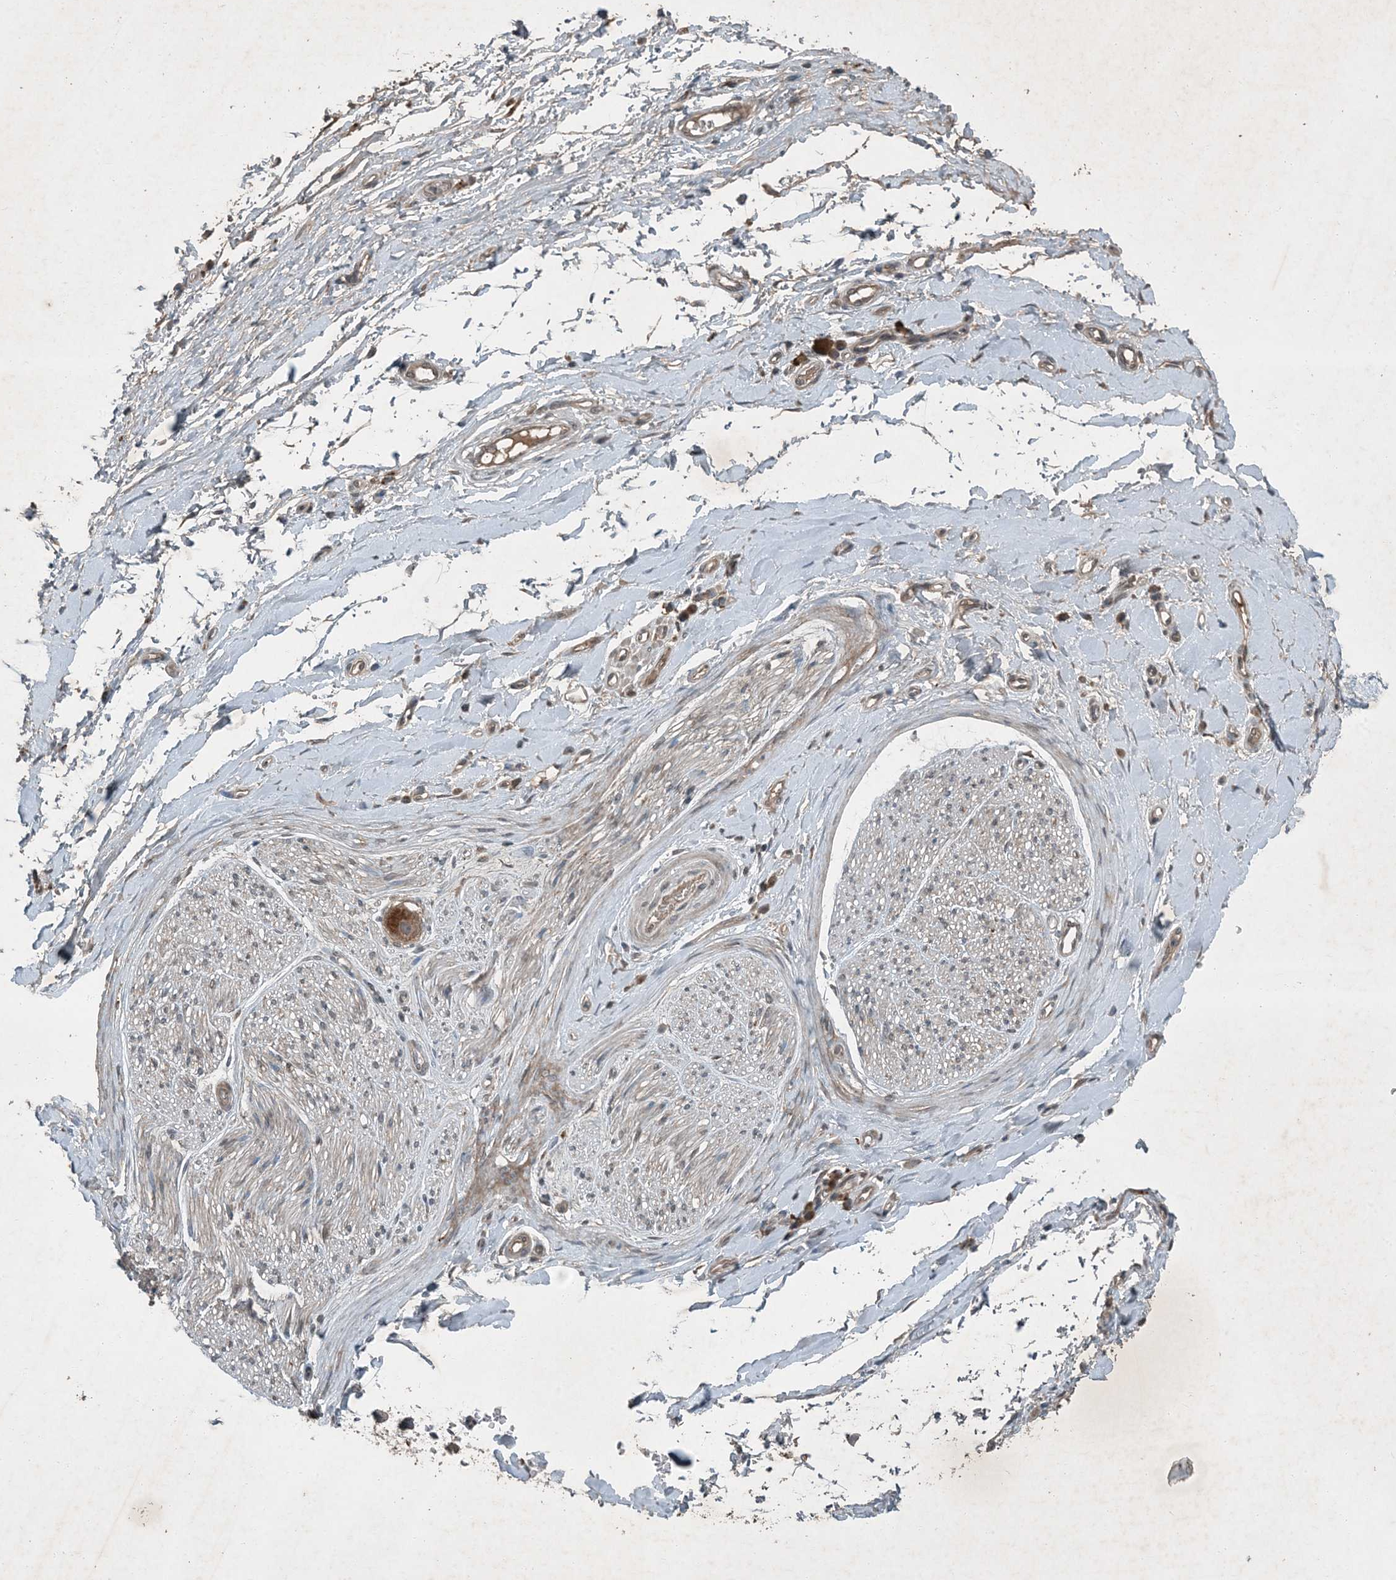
{"staining": {"intensity": "weak", "quantity": "25%-75%", "location": "cytoplasmic/membranous,nuclear"}, "tissue": "soft tissue", "cell_type": "Chondrocytes", "image_type": "normal", "snomed": [{"axis": "morphology", "description": "Normal tissue, NOS"}, {"axis": "morphology", "description": "Adenocarcinoma, NOS"}, {"axis": "topography", "description": "Stomach, upper"}, {"axis": "topography", "description": "Peripheral nerve tissue"}], "caption": "IHC photomicrograph of unremarkable human soft tissue stained for a protein (brown), which exhibits low levels of weak cytoplasmic/membranous,nuclear expression in approximately 25%-75% of chondrocytes.", "gene": "MDN1", "patient": {"sex": "male", "age": 62}}